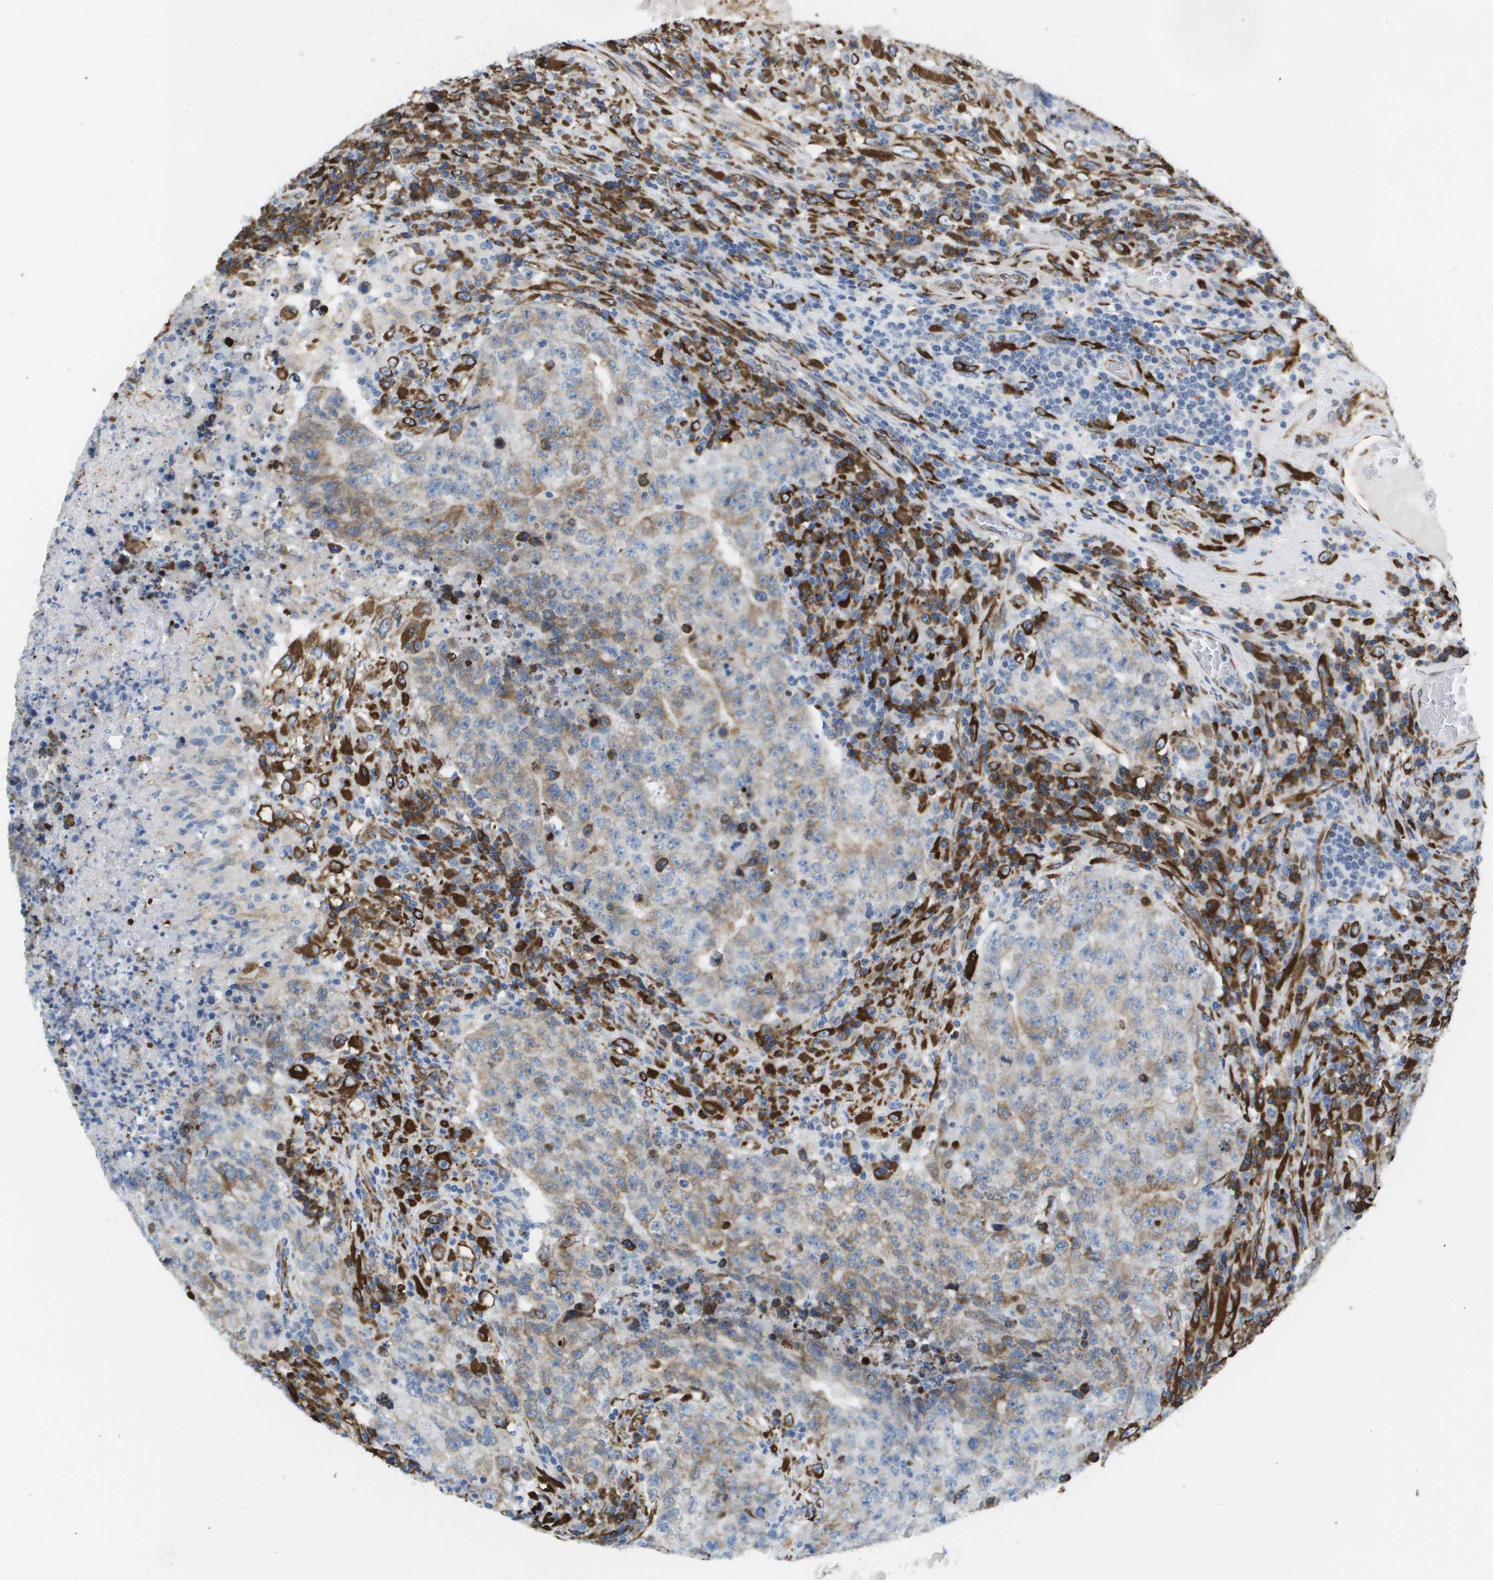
{"staining": {"intensity": "weak", "quantity": "25%-75%", "location": "cytoplasmic/membranous"}, "tissue": "testis cancer", "cell_type": "Tumor cells", "image_type": "cancer", "snomed": [{"axis": "morphology", "description": "Necrosis, NOS"}, {"axis": "morphology", "description": "Carcinoma, Embryonal, NOS"}, {"axis": "topography", "description": "Testis"}], "caption": "Testis cancer (embryonal carcinoma) tissue displays weak cytoplasmic/membranous expression in approximately 25%-75% of tumor cells, visualized by immunohistochemistry. Ihc stains the protein in brown and the nuclei are stained blue.", "gene": "ST3GAL2", "patient": {"sex": "male", "age": 19}}